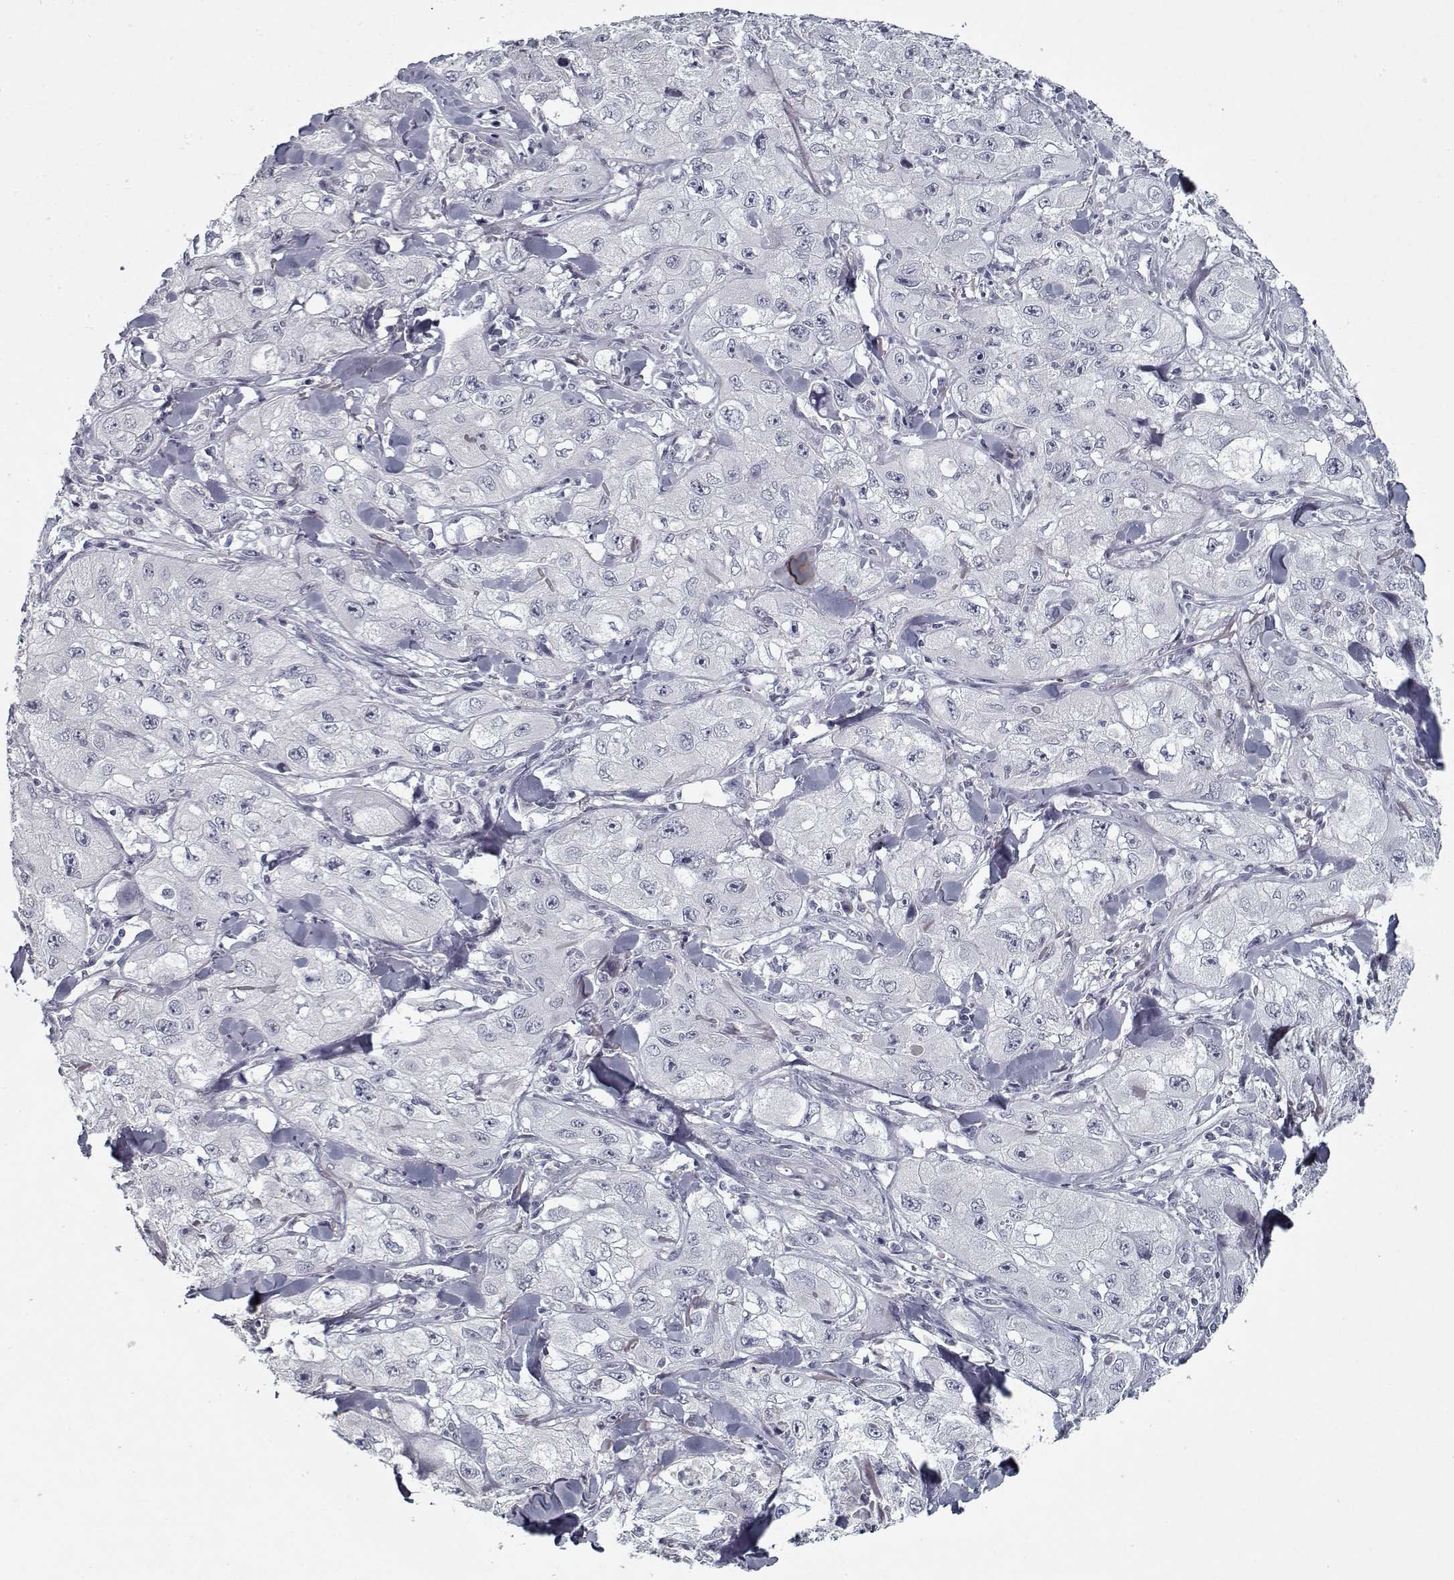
{"staining": {"intensity": "negative", "quantity": "none", "location": "none"}, "tissue": "skin cancer", "cell_type": "Tumor cells", "image_type": "cancer", "snomed": [{"axis": "morphology", "description": "Squamous cell carcinoma, NOS"}, {"axis": "topography", "description": "Skin"}, {"axis": "topography", "description": "Subcutis"}], "caption": "An immunohistochemistry (IHC) histopathology image of skin squamous cell carcinoma is shown. There is no staining in tumor cells of skin squamous cell carcinoma.", "gene": "GAD2", "patient": {"sex": "male", "age": 73}}